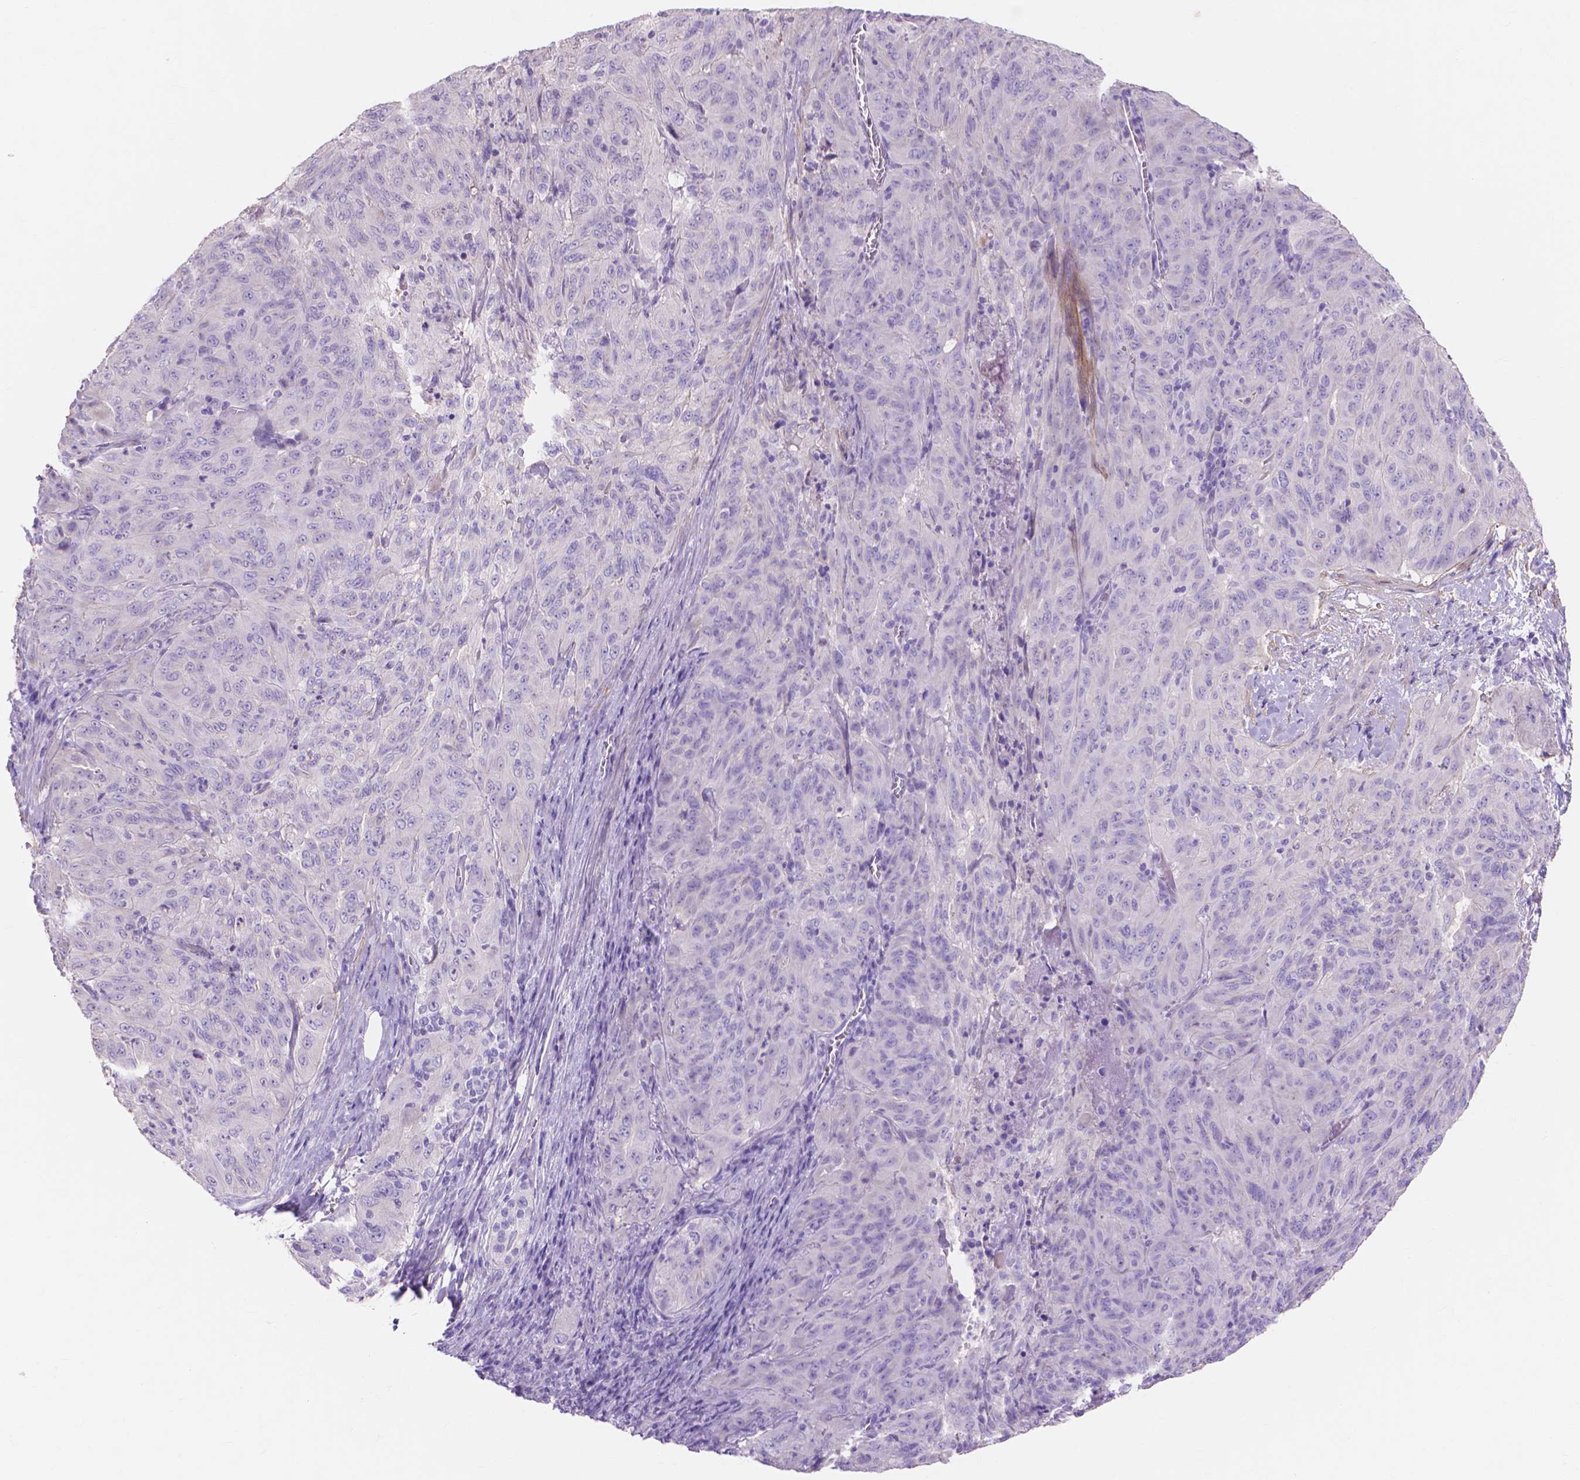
{"staining": {"intensity": "negative", "quantity": "none", "location": "none"}, "tissue": "pancreatic cancer", "cell_type": "Tumor cells", "image_type": "cancer", "snomed": [{"axis": "morphology", "description": "Adenocarcinoma, NOS"}, {"axis": "topography", "description": "Pancreas"}], "caption": "This histopathology image is of adenocarcinoma (pancreatic) stained with immunohistochemistry (IHC) to label a protein in brown with the nuclei are counter-stained blue. There is no expression in tumor cells.", "gene": "MBLAC1", "patient": {"sex": "male", "age": 63}}